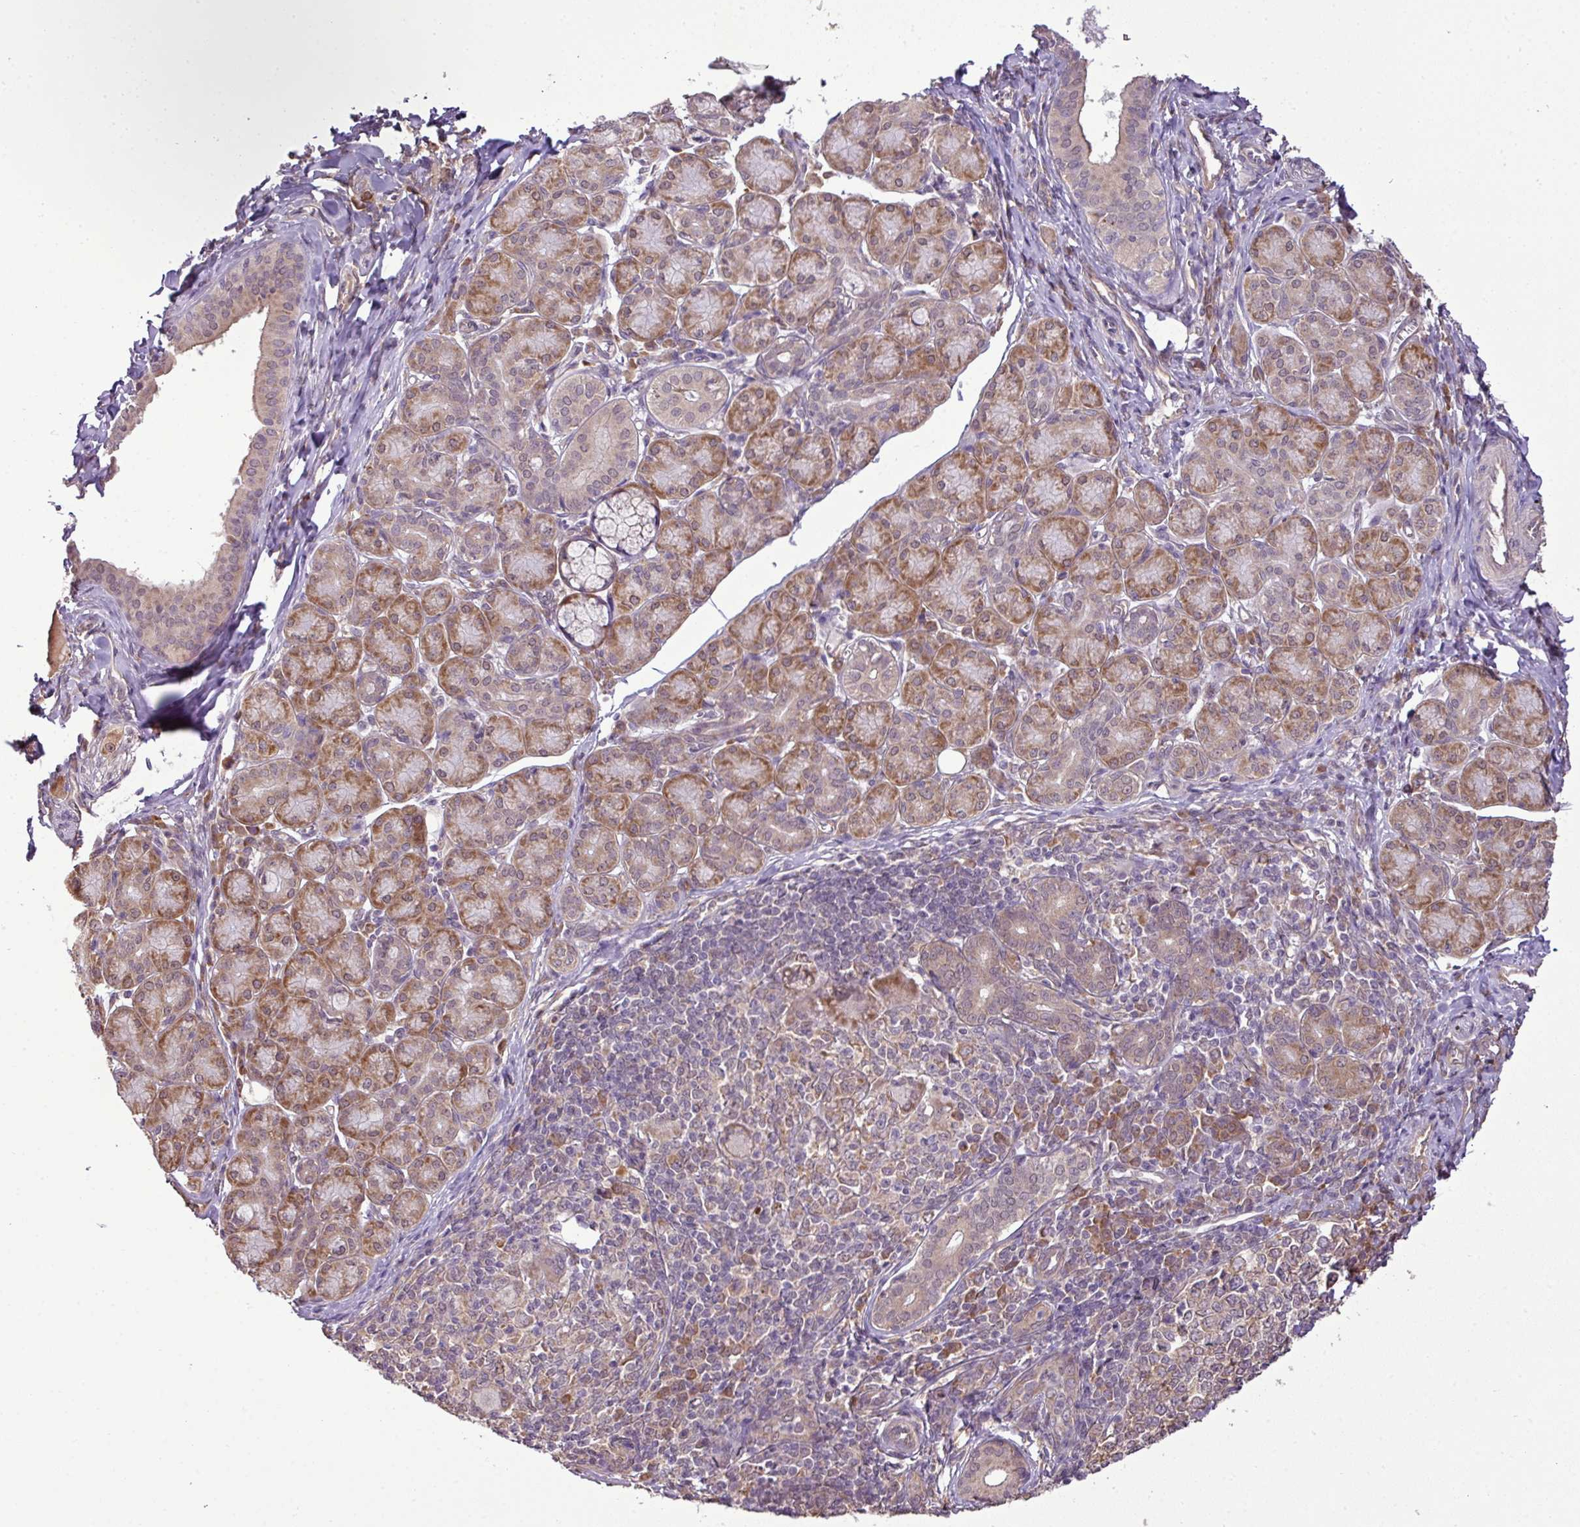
{"staining": {"intensity": "moderate", "quantity": "25%-75%", "location": "cytoplasmic/membranous"}, "tissue": "salivary gland", "cell_type": "Glandular cells", "image_type": "normal", "snomed": [{"axis": "morphology", "description": "Normal tissue, NOS"}, {"axis": "morphology", "description": "Inflammation, NOS"}, {"axis": "topography", "description": "Lymph node"}, {"axis": "topography", "description": "Salivary gland"}], "caption": "Protein positivity by immunohistochemistry reveals moderate cytoplasmic/membranous expression in approximately 25%-75% of glandular cells in normal salivary gland.", "gene": "DNAAF4", "patient": {"sex": "male", "age": 3}}